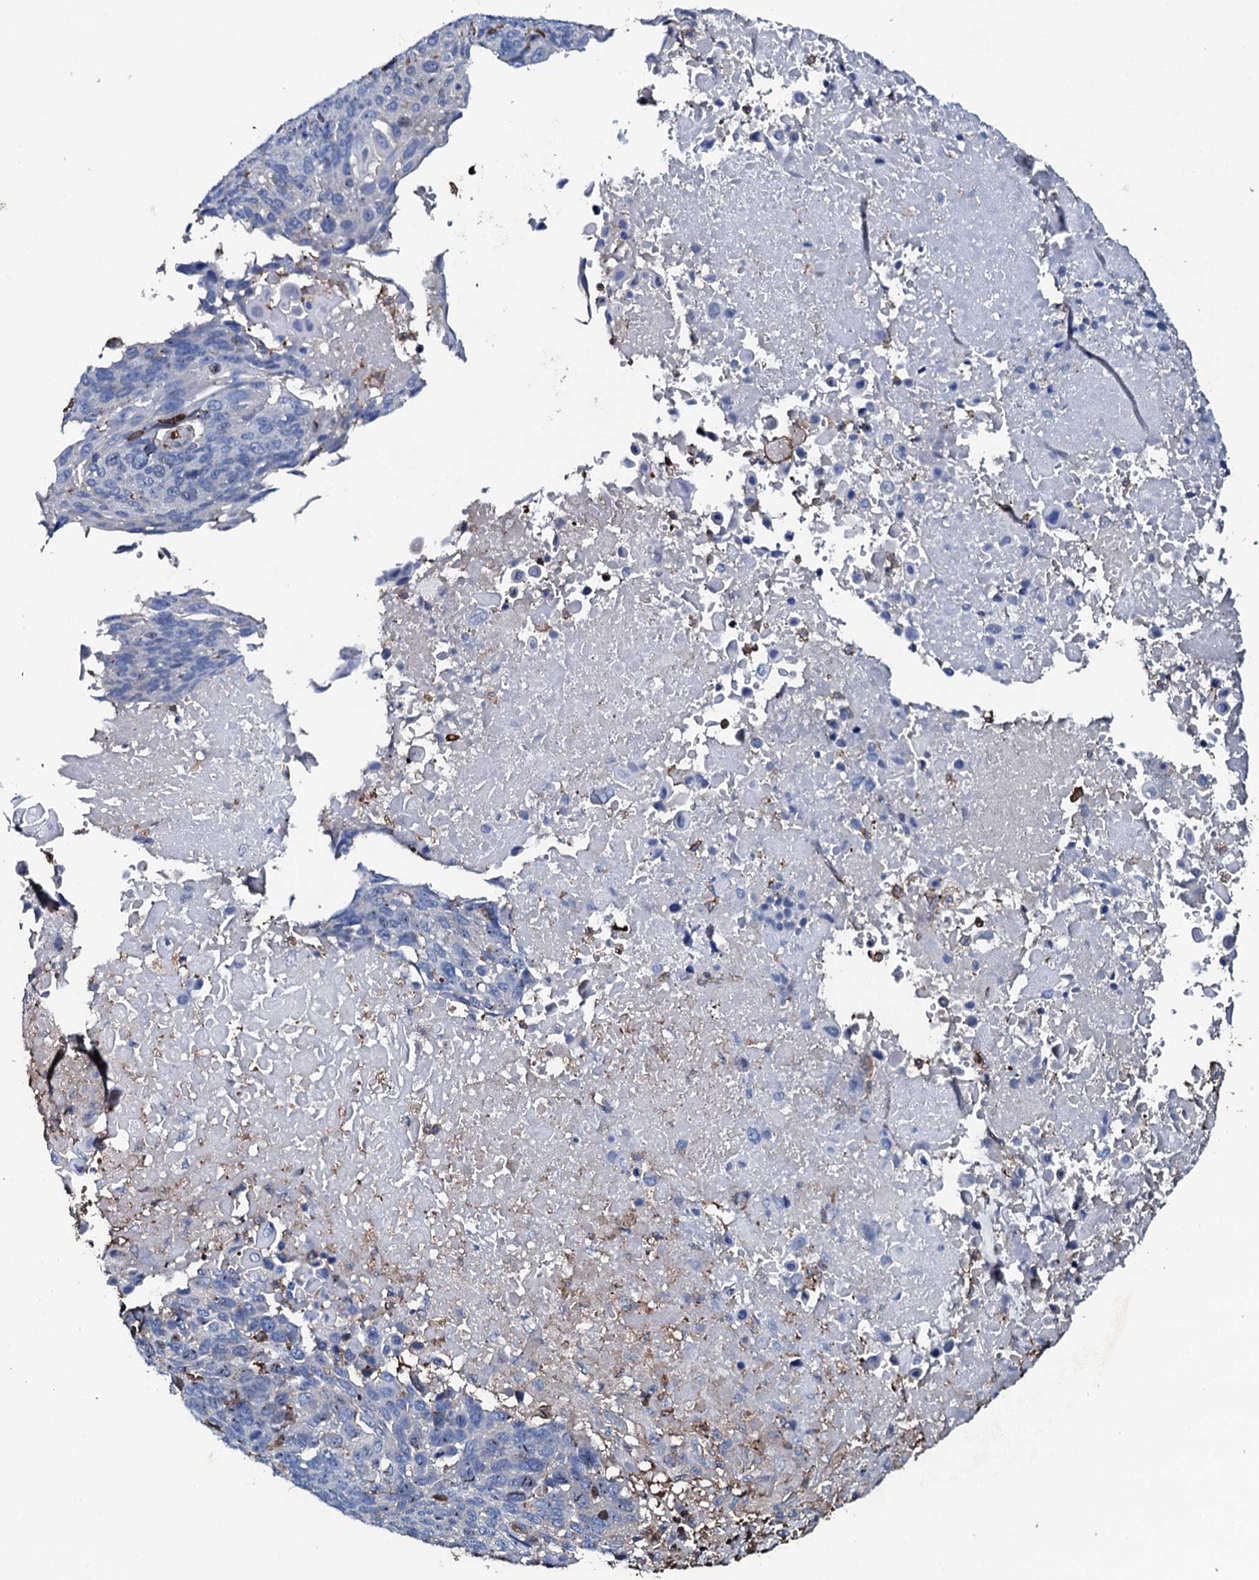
{"staining": {"intensity": "negative", "quantity": "none", "location": "none"}, "tissue": "lung cancer", "cell_type": "Tumor cells", "image_type": "cancer", "snomed": [{"axis": "morphology", "description": "Squamous cell carcinoma, NOS"}, {"axis": "topography", "description": "Lung"}], "caption": "This image is of lung squamous cell carcinoma stained with IHC to label a protein in brown with the nuclei are counter-stained blue. There is no positivity in tumor cells.", "gene": "MS4A4E", "patient": {"sex": "male", "age": 66}}